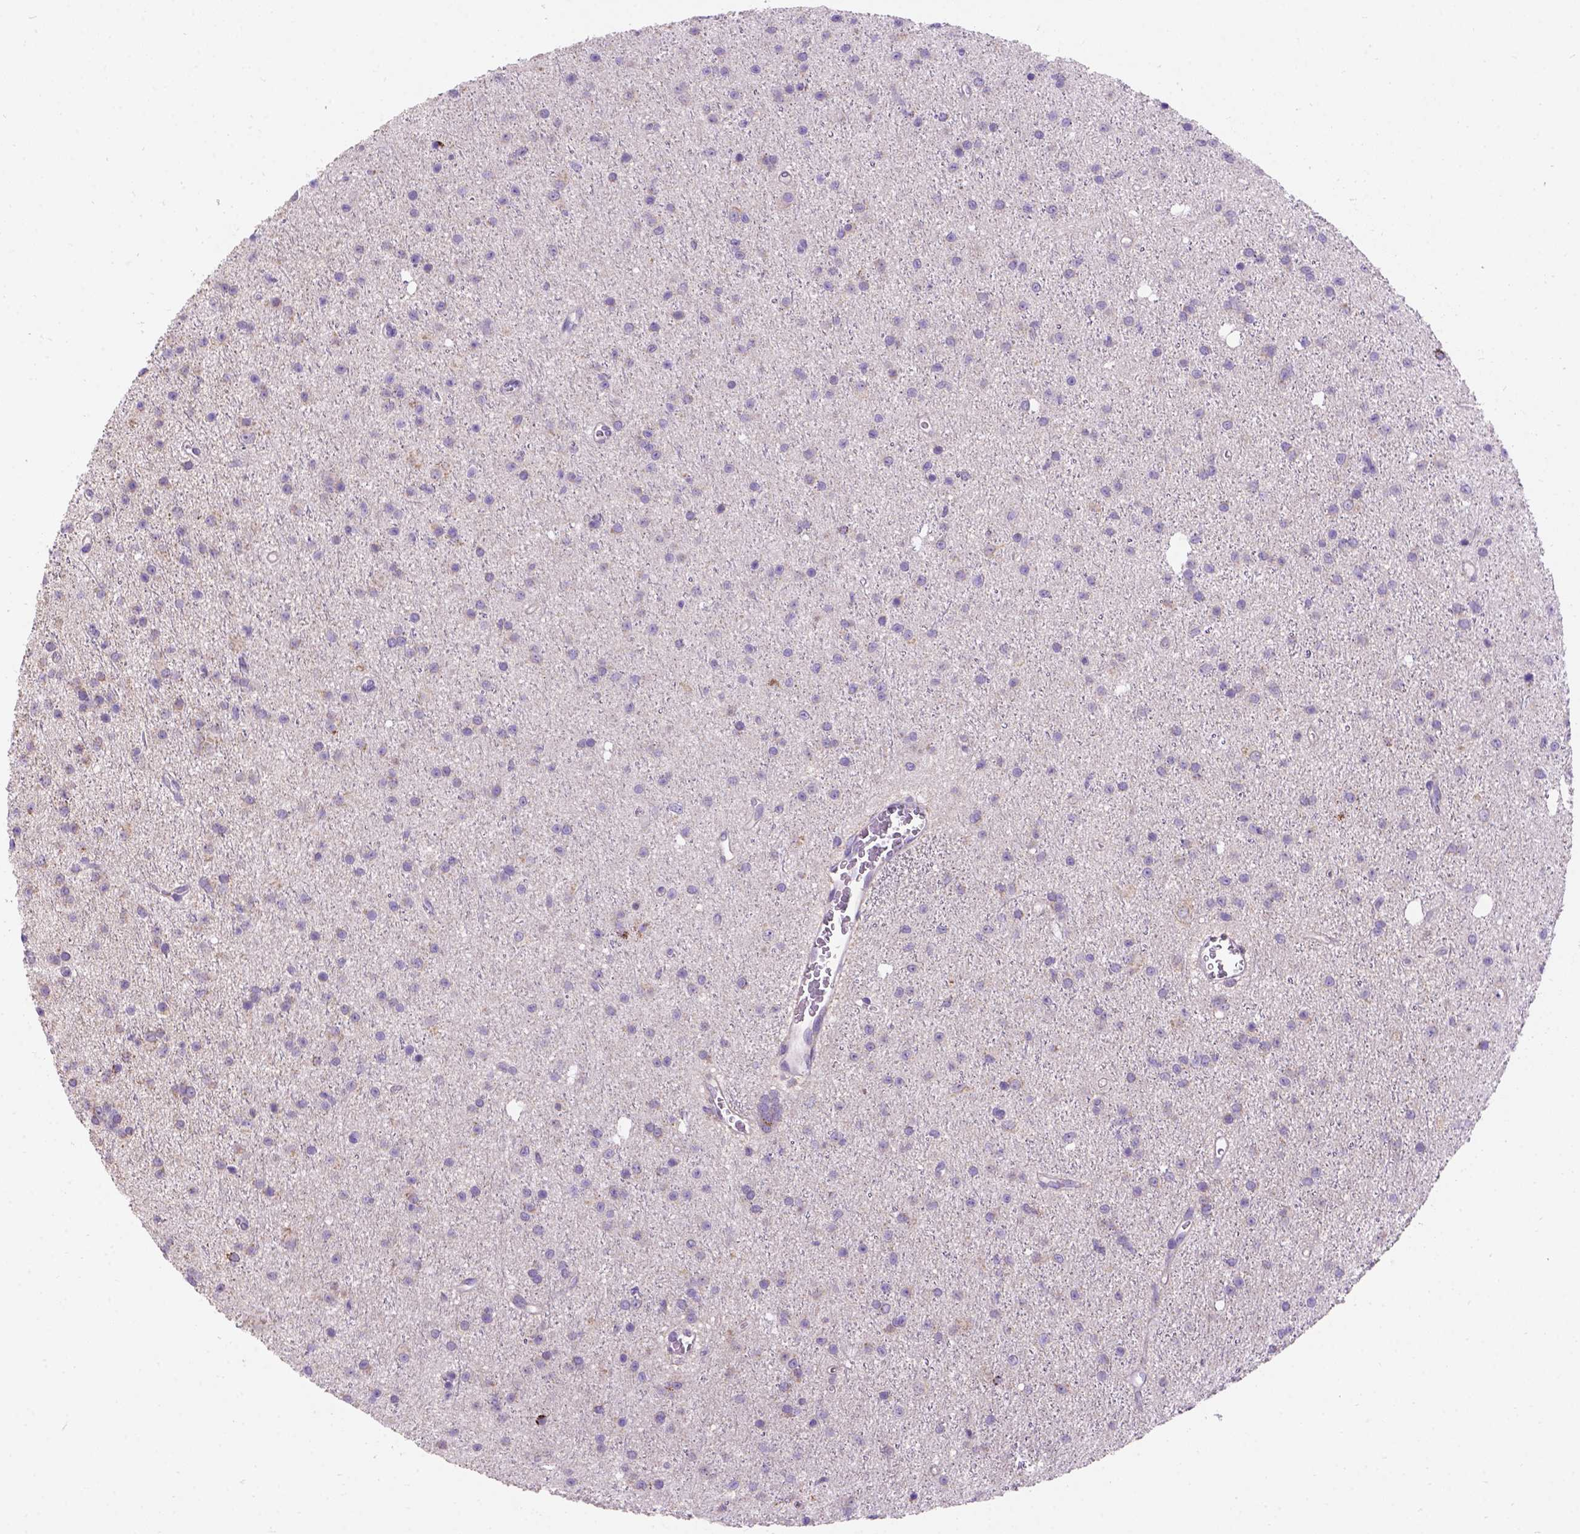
{"staining": {"intensity": "negative", "quantity": "none", "location": "none"}, "tissue": "glioma", "cell_type": "Tumor cells", "image_type": "cancer", "snomed": [{"axis": "morphology", "description": "Glioma, malignant, Low grade"}, {"axis": "topography", "description": "Brain"}], "caption": "Immunohistochemical staining of low-grade glioma (malignant) demonstrates no significant positivity in tumor cells. The staining was performed using DAB (3,3'-diaminobenzidine) to visualize the protein expression in brown, while the nuclei were stained in blue with hematoxylin (Magnification: 20x).", "gene": "L2HGDH", "patient": {"sex": "male", "age": 27}}